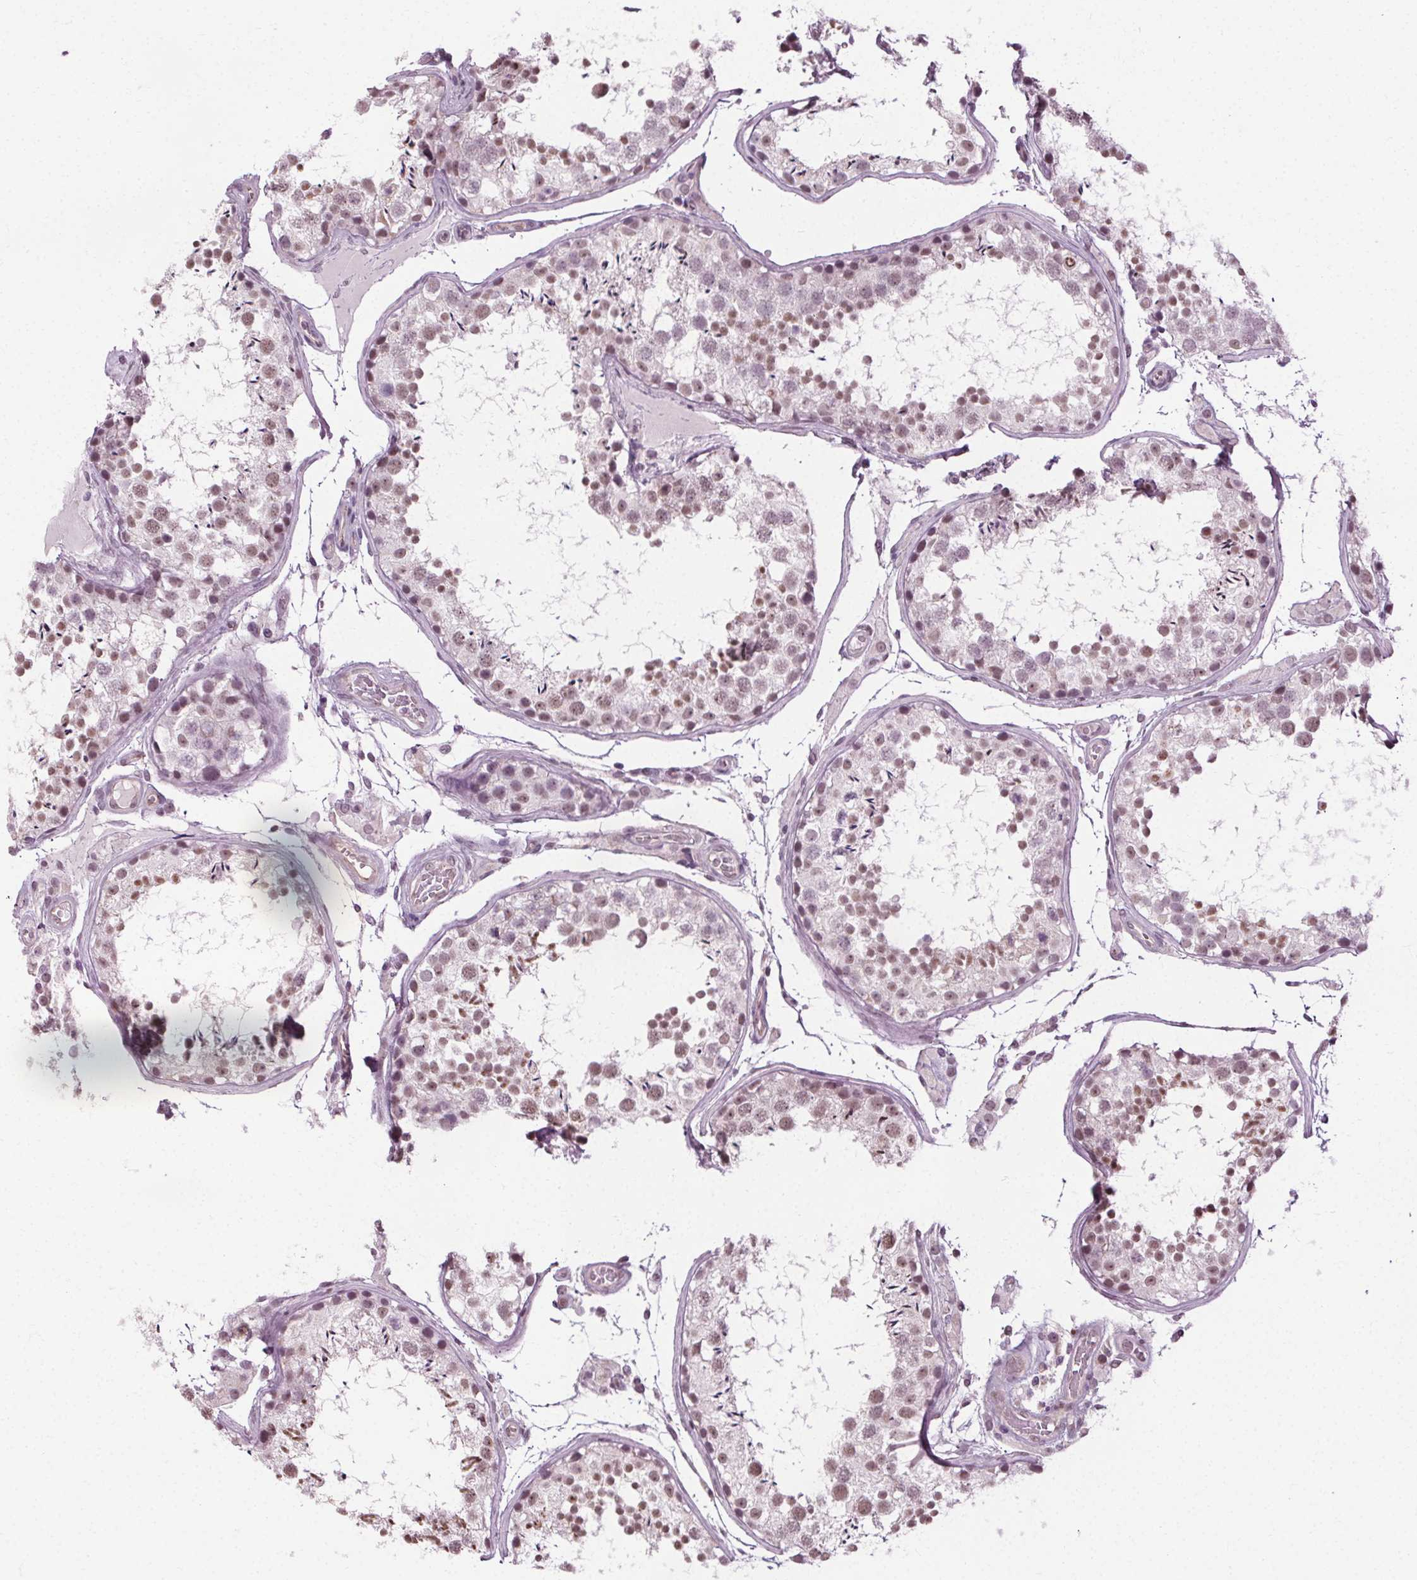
{"staining": {"intensity": "weak", "quantity": "25%-75%", "location": "nuclear"}, "tissue": "testis", "cell_type": "Cells in seminiferous ducts", "image_type": "normal", "snomed": [{"axis": "morphology", "description": "Normal tissue, NOS"}, {"axis": "topography", "description": "Testis"}], "caption": "IHC of benign human testis shows low levels of weak nuclear expression in about 25%-75% of cells in seminiferous ducts.", "gene": "CEBPA", "patient": {"sex": "male", "age": 29}}